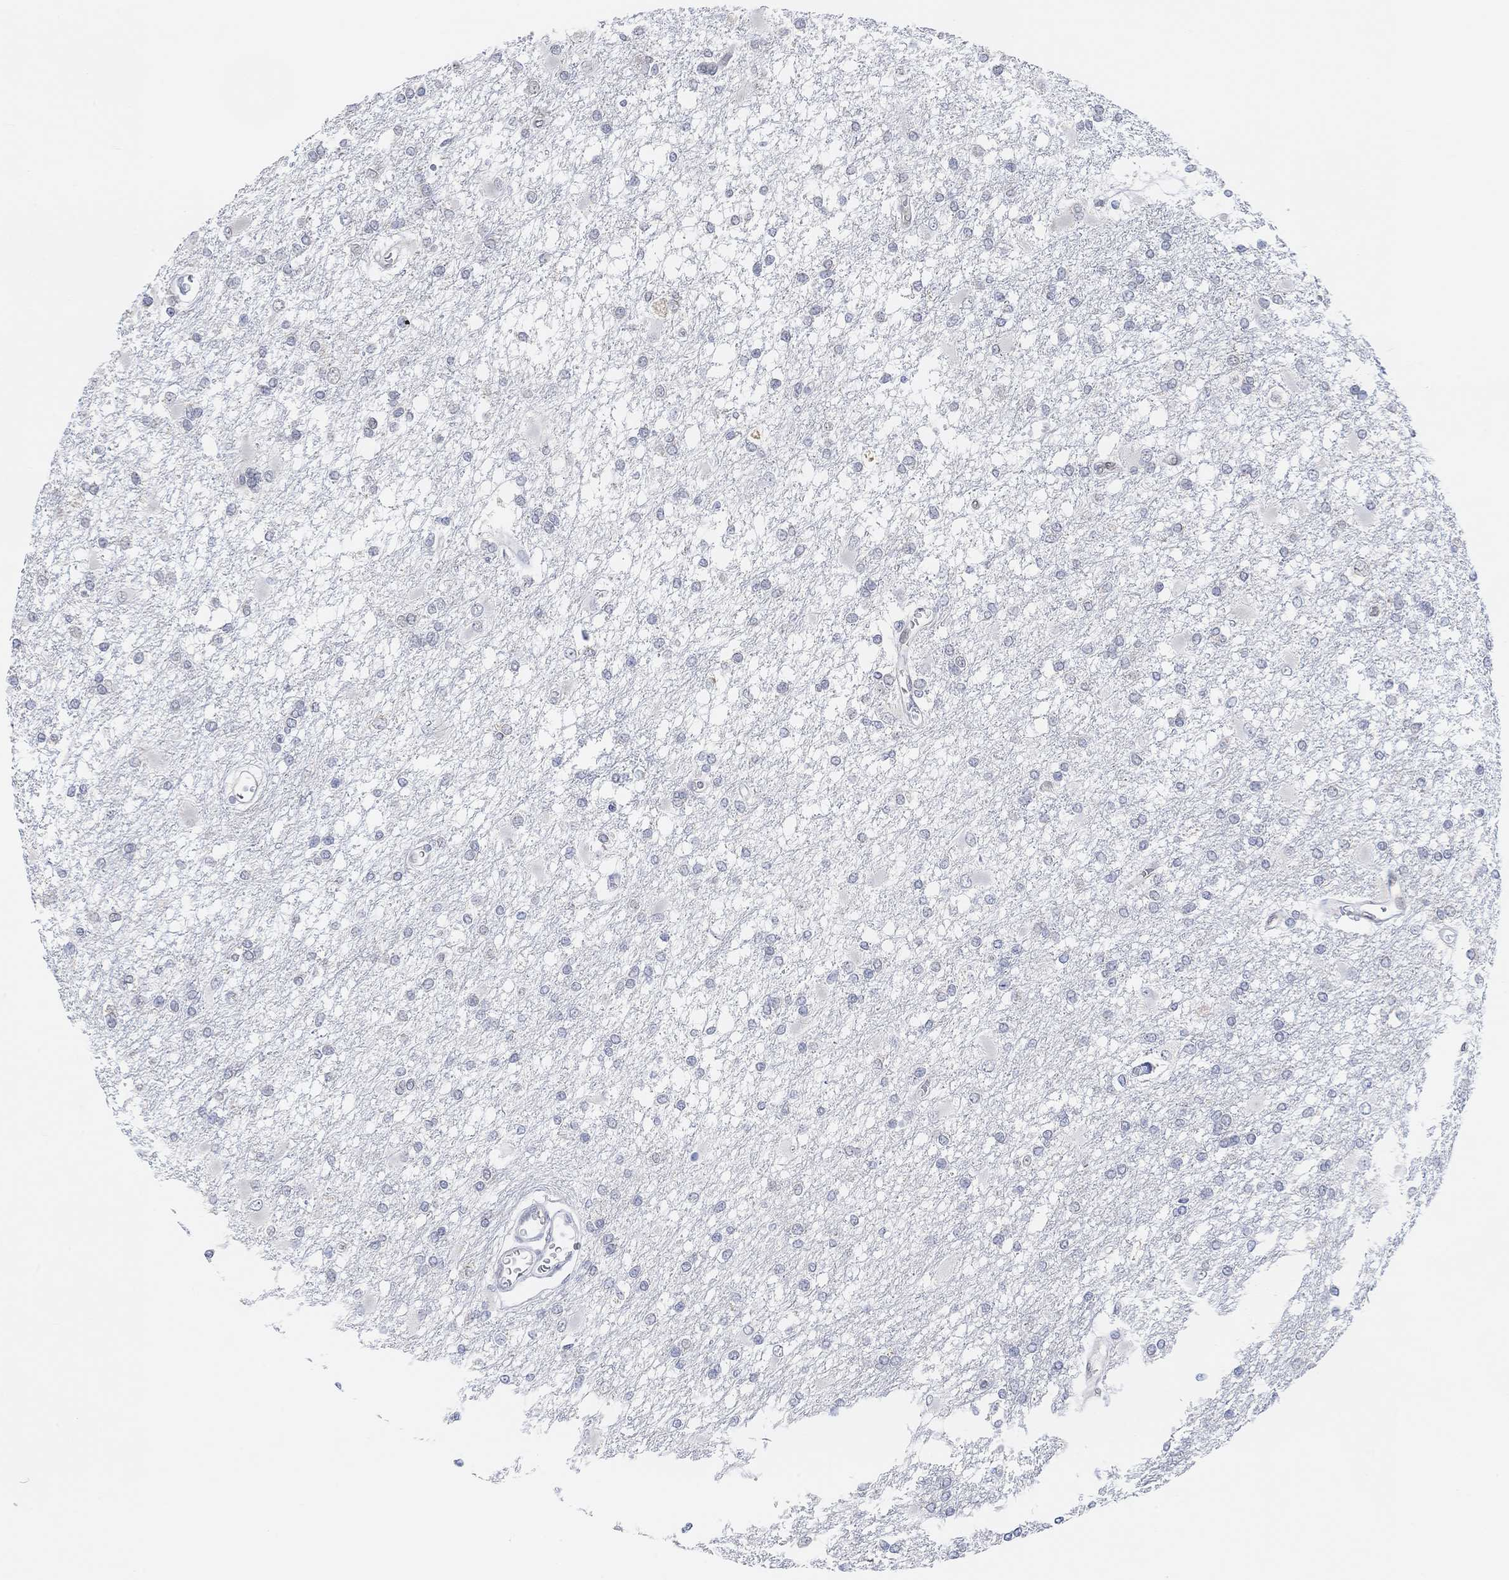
{"staining": {"intensity": "negative", "quantity": "none", "location": "none"}, "tissue": "glioma", "cell_type": "Tumor cells", "image_type": "cancer", "snomed": [{"axis": "morphology", "description": "Glioma, malignant, High grade"}, {"axis": "topography", "description": "Cerebral cortex"}], "caption": "An IHC photomicrograph of glioma is shown. There is no staining in tumor cells of glioma.", "gene": "MUC1", "patient": {"sex": "male", "age": 79}}